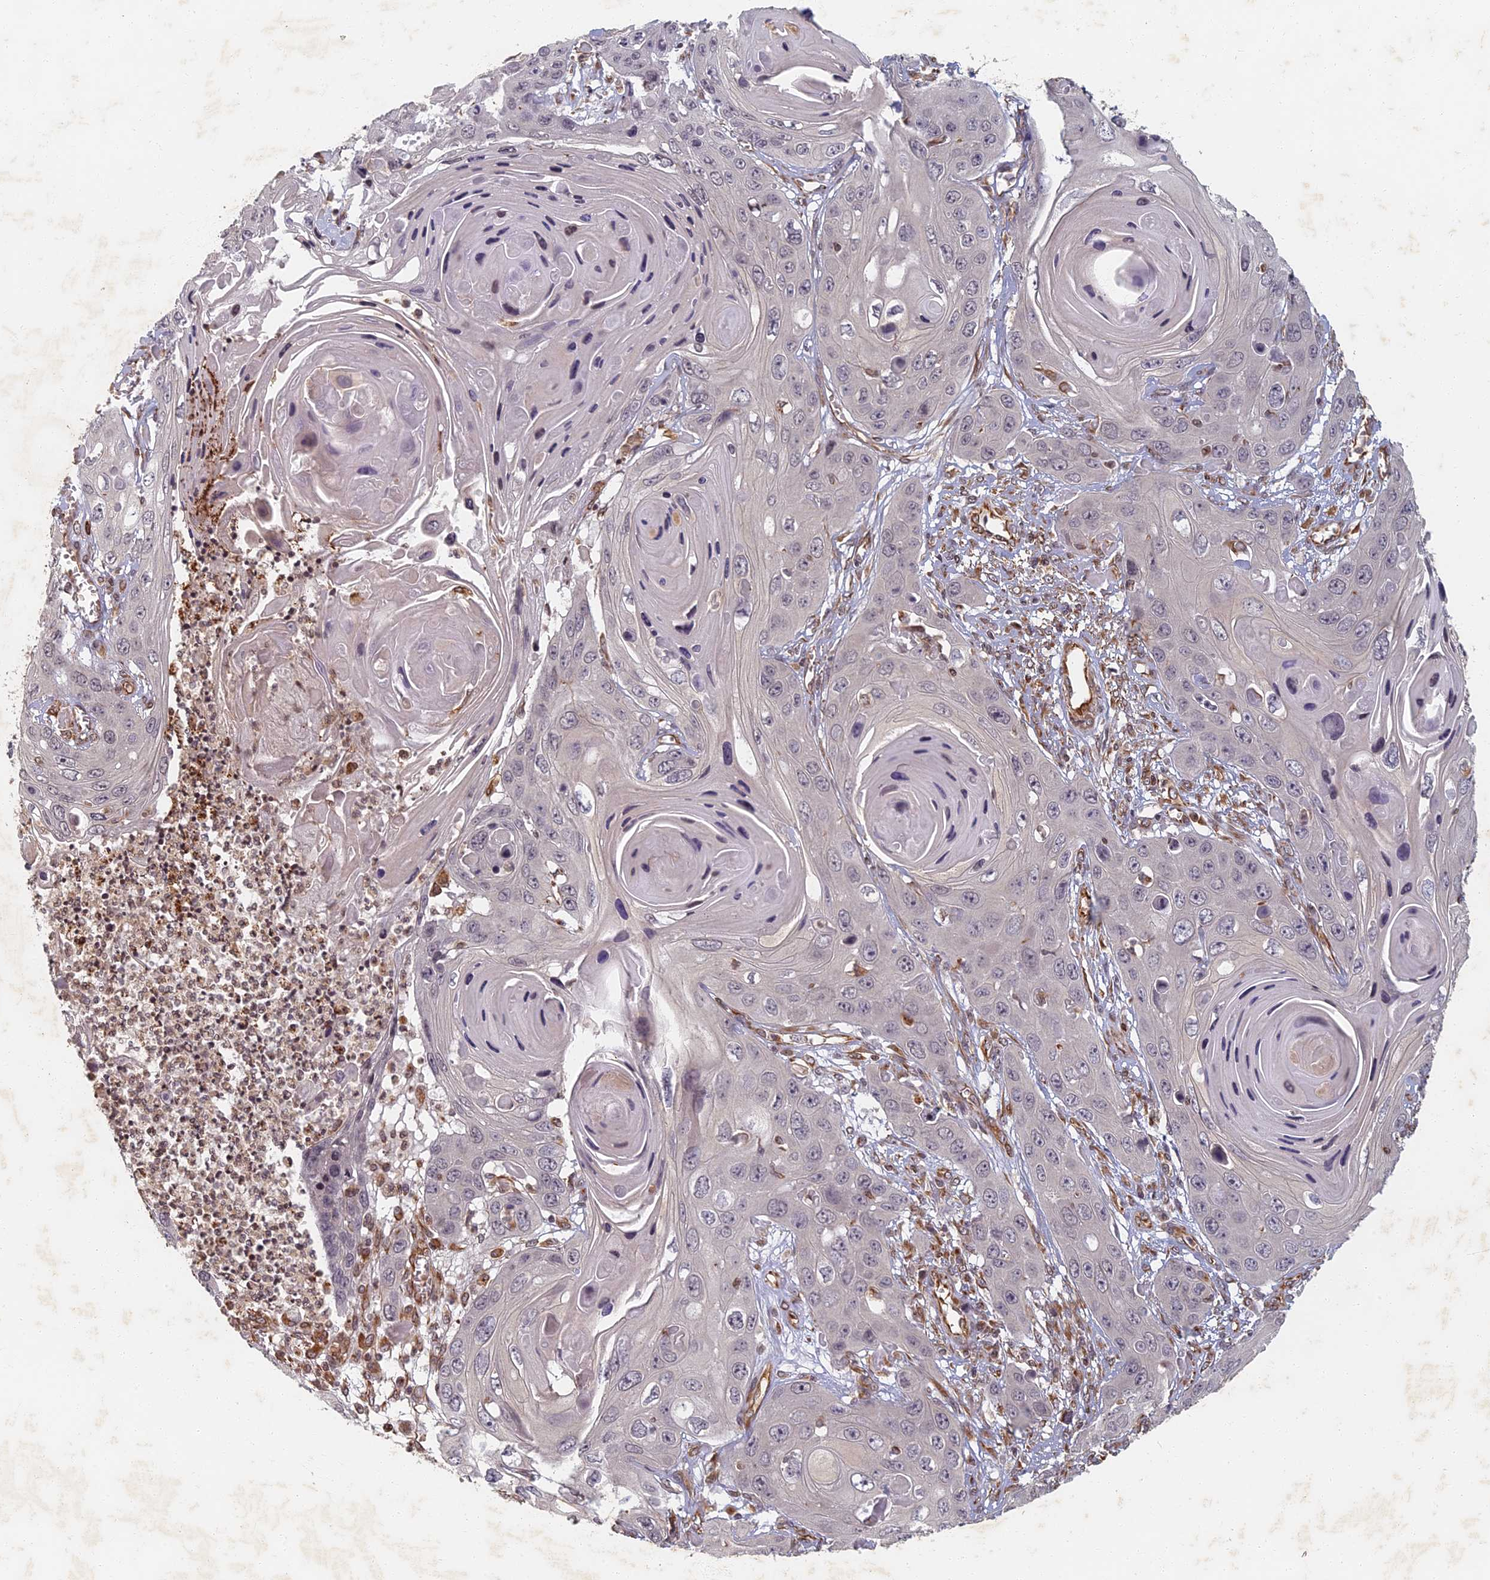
{"staining": {"intensity": "negative", "quantity": "none", "location": "none"}, "tissue": "skin cancer", "cell_type": "Tumor cells", "image_type": "cancer", "snomed": [{"axis": "morphology", "description": "Squamous cell carcinoma, NOS"}, {"axis": "topography", "description": "Skin"}], "caption": "High magnification brightfield microscopy of skin cancer stained with DAB (brown) and counterstained with hematoxylin (blue): tumor cells show no significant staining. The staining is performed using DAB brown chromogen with nuclei counter-stained in using hematoxylin.", "gene": "ABCB10", "patient": {"sex": "male", "age": 55}}